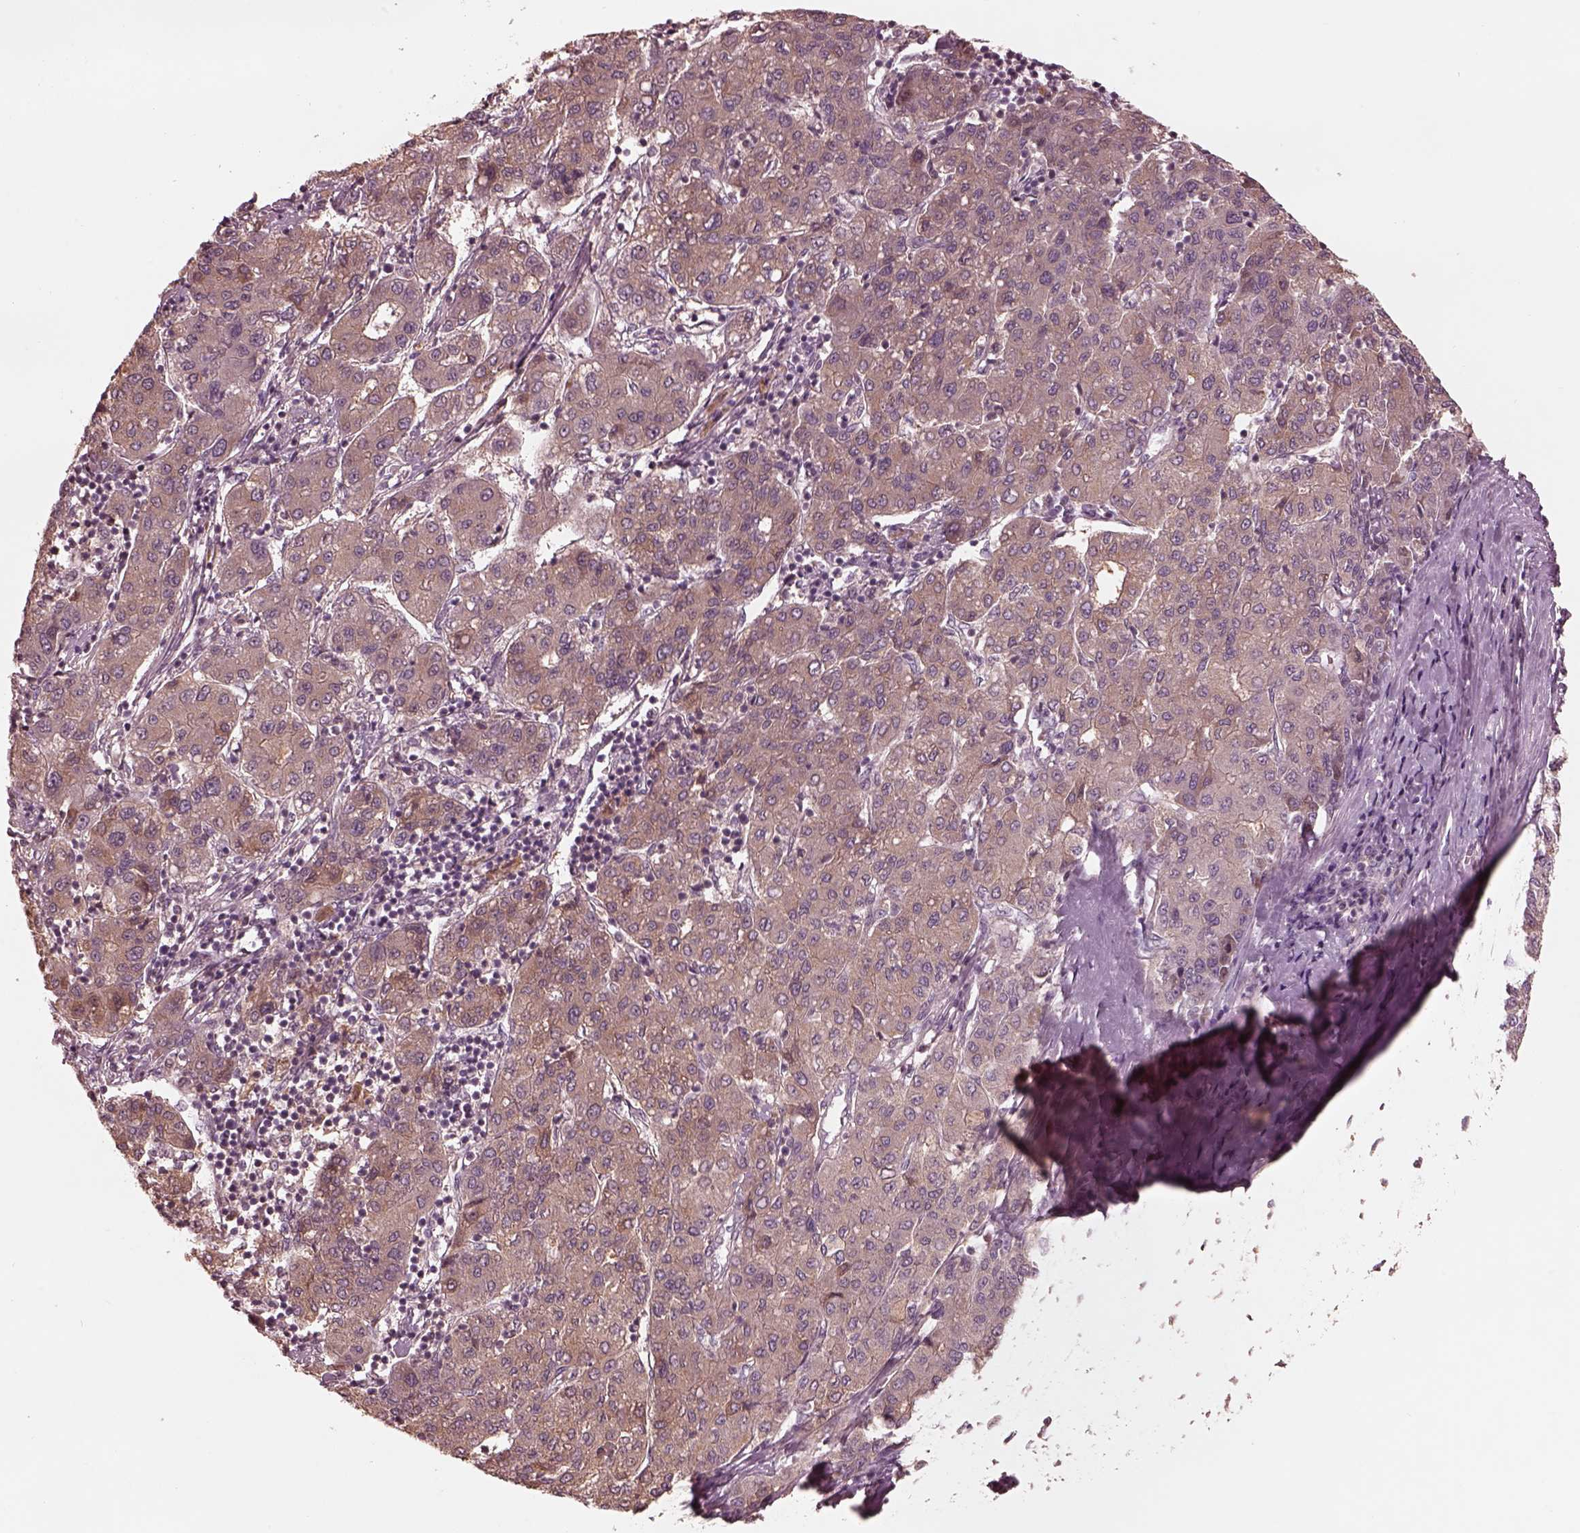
{"staining": {"intensity": "weak", "quantity": ">75%", "location": "cytoplasmic/membranous"}, "tissue": "liver cancer", "cell_type": "Tumor cells", "image_type": "cancer", "snomed": [{"axis": "morphology", "description": "Carcinoma, Hepatocellular, NOS"}, {"axis": "topography", "description": "Liver"}], "caption": "This is an image of immunohistochemistry staining of liver hepatocellular carcinoma, which shows weak positivity in the cytoplasmic/membranous of tumor cells.", "gene": "TF", "patient": {"sex": "male", "age": 65}}